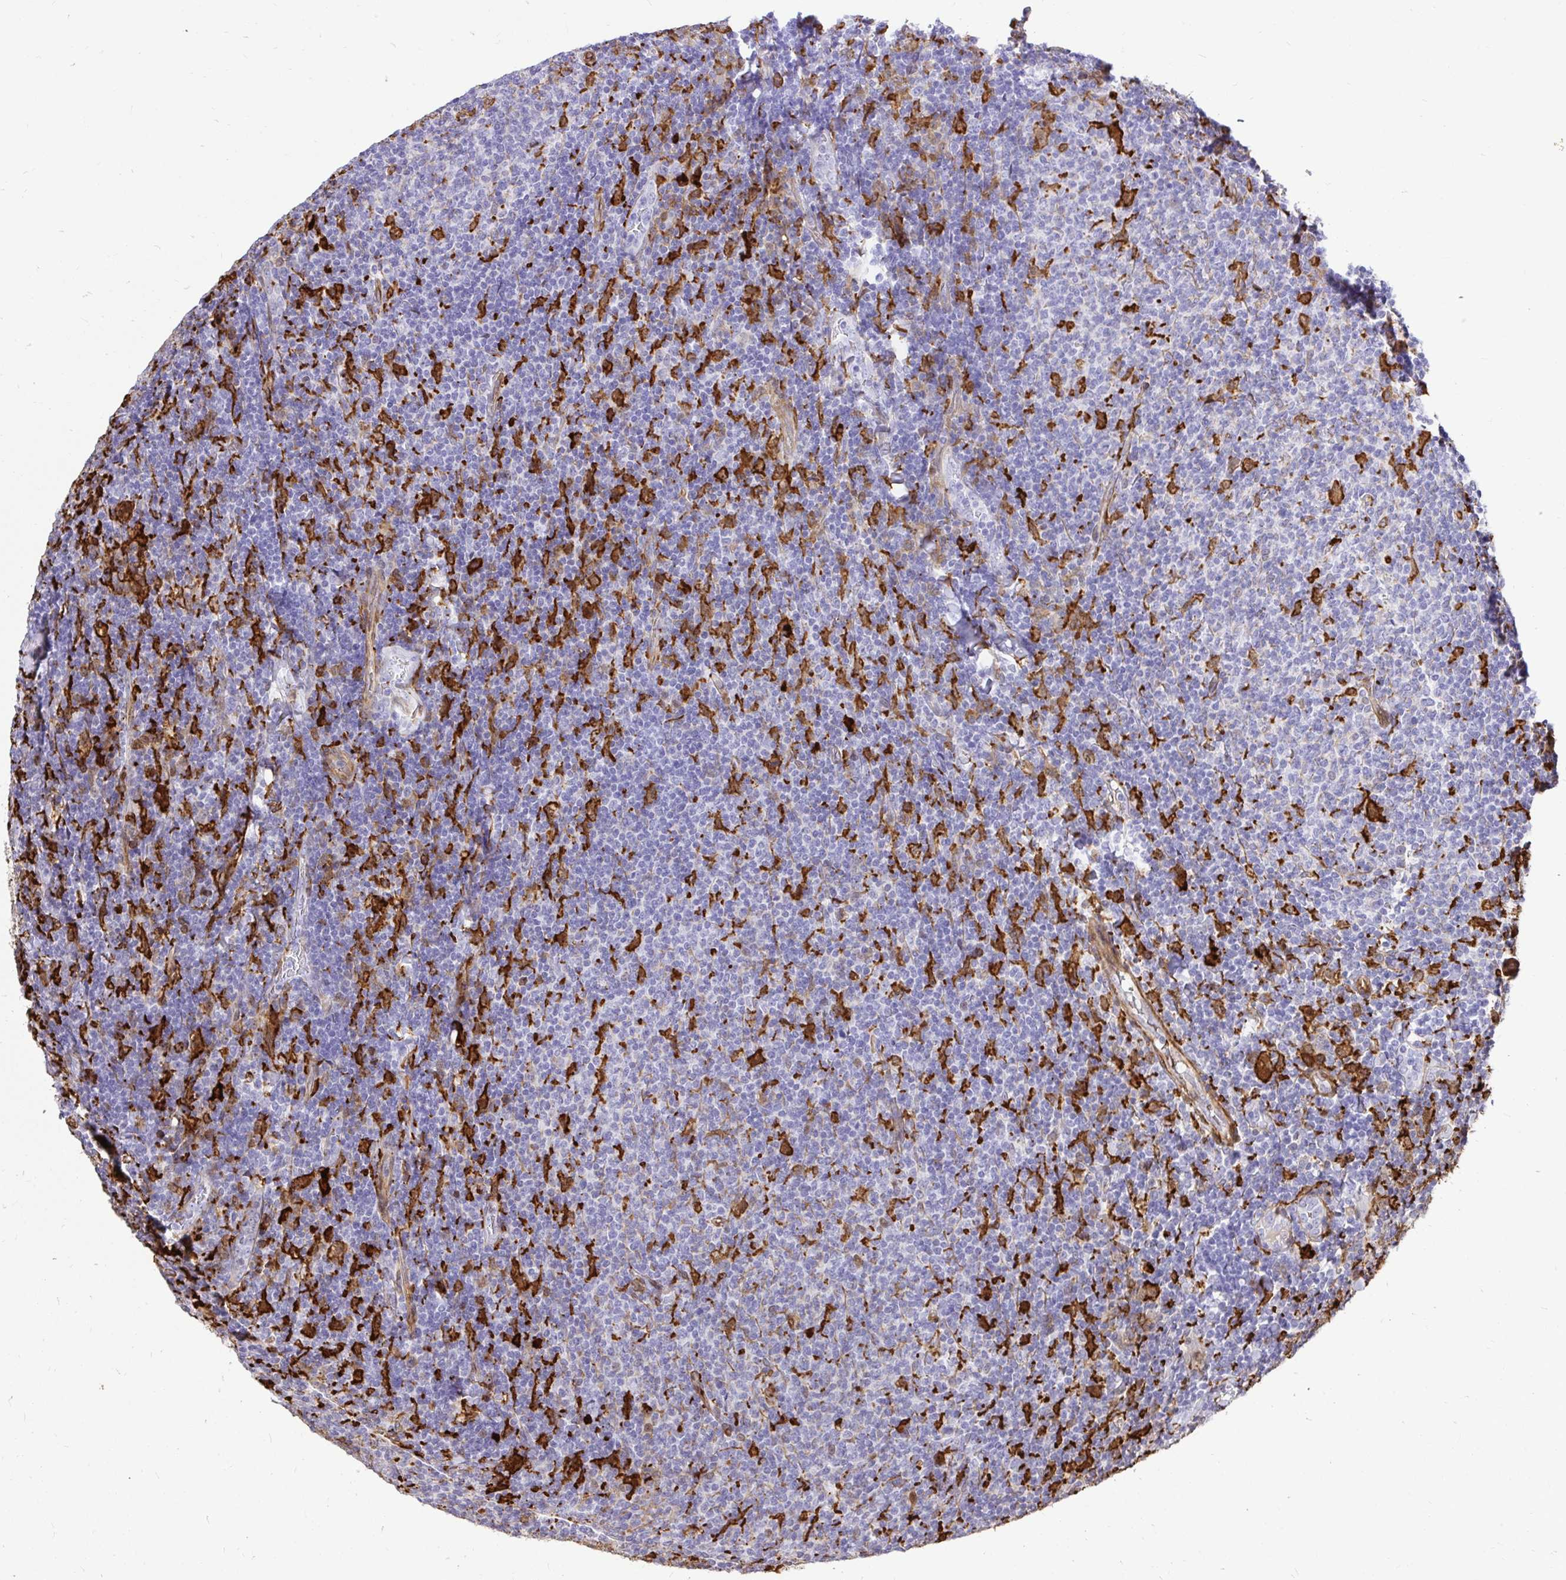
{"staining": {"intensity": "negative", "quantity": "none", "location": "none"}, "tissue": "lymphoma", "cell_type": "Tumor cells", "image_type": "cancer", "snomed": [{"axis": "morphology", "description": "Malignant lymphoma, non-Hodgkin's type, Low grade"}, {"axis": "topography", "description": "Lymph node"}], "caption": "High power microscopy photomicrograph of an IHC histopathology image of lymphoma, revealing no significant staining in tumor cells. (Immunohistochemistry, brightfield microscopy, high magnification).", "gene": "GSN", "patient": {"sex": "male", "age": 52}}